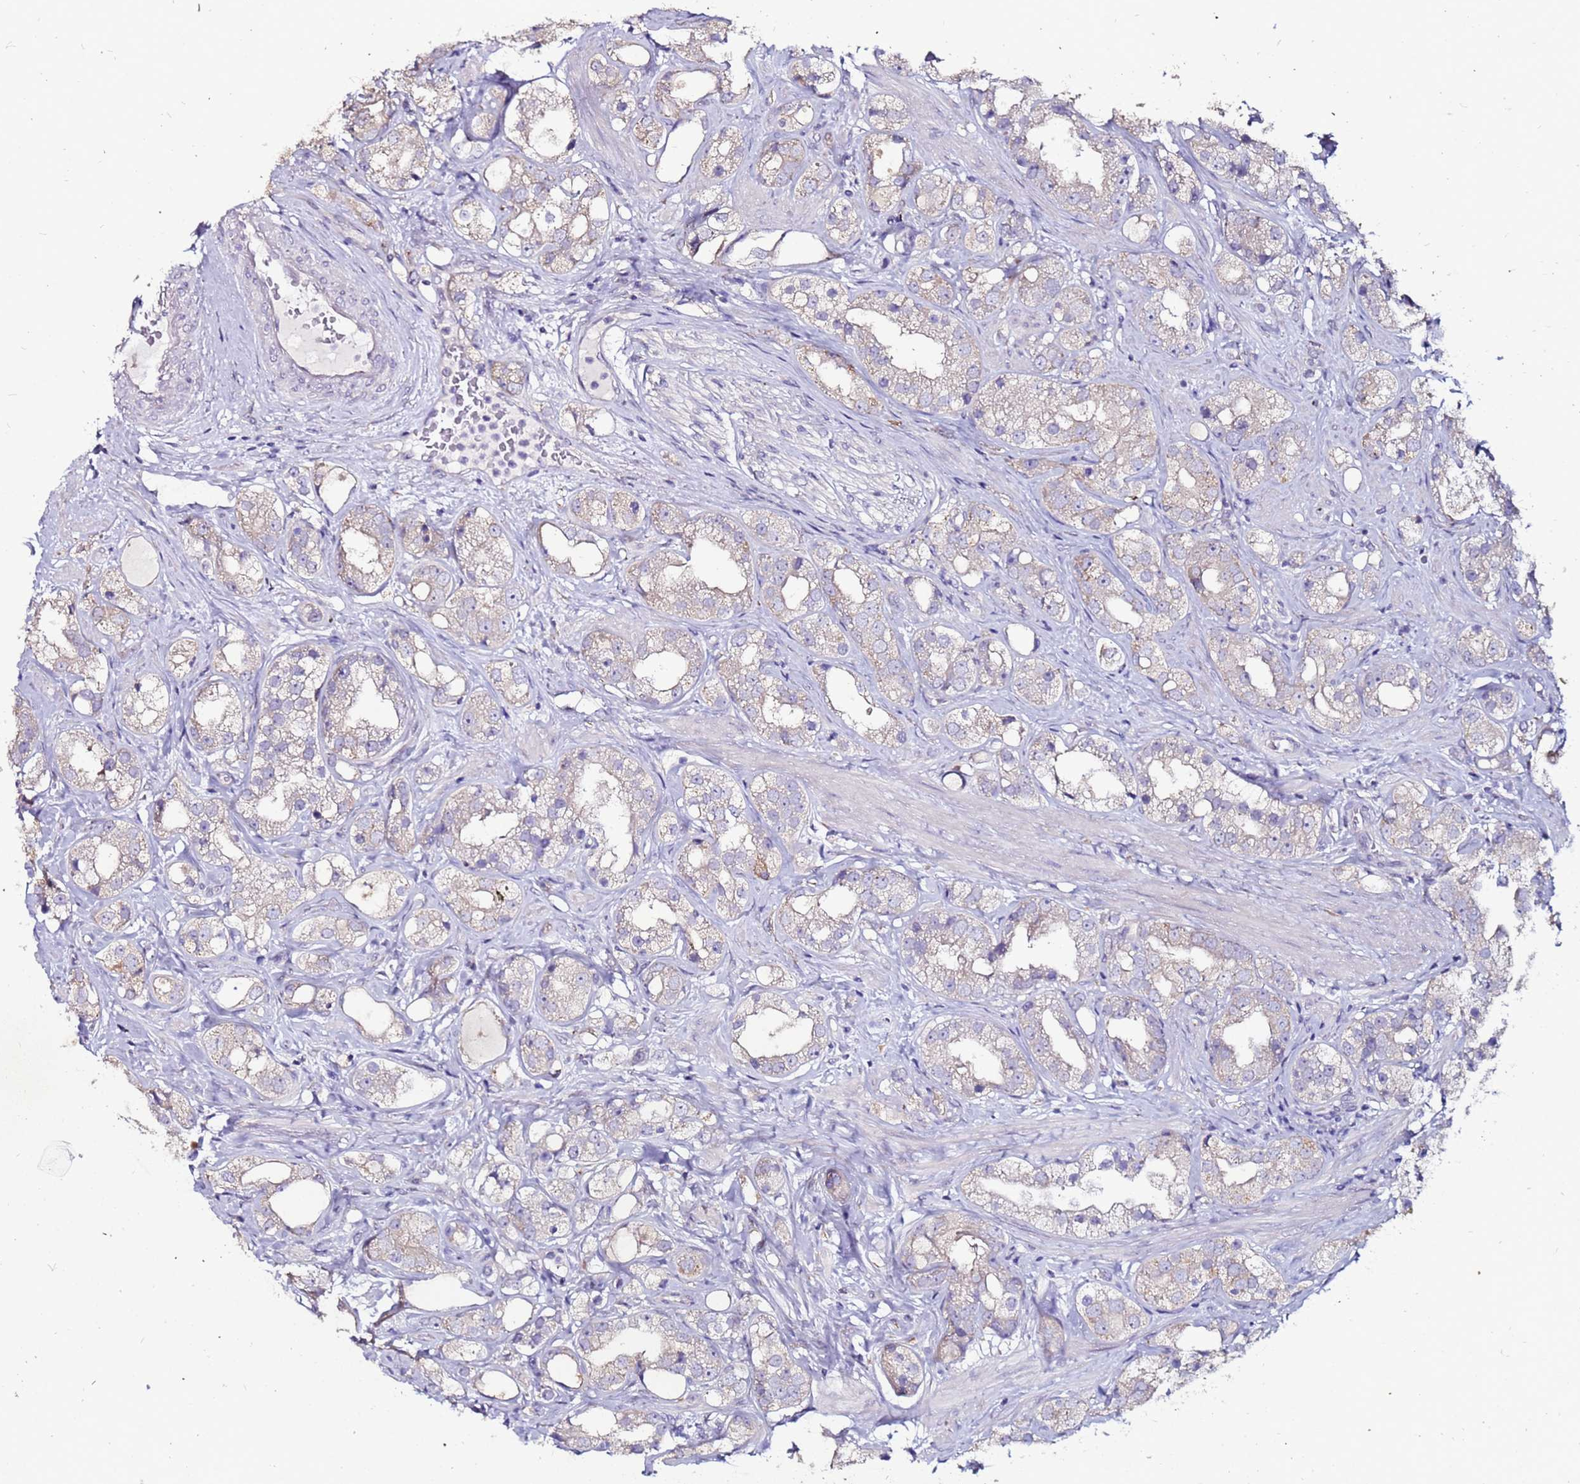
{"staining": {"intensity": "negative", "quantity": "none", "location": "none"}, "tissue": "prostate cancer", "cell_type": "Tumor cells", "image_type": "cancer", "snomed": [{"axis": "morphology", "description": "Adenocarcinoma, NOS"}, {"axis": "topography", "description": "Prostate"}], "caption": "A micrograph of prostate cancer (adenocarcinoma) stained for a protein shows no brown staining in tumor cells.", "gene": "SLC44A3", "patient": {"sex": "male", "age": 79}}